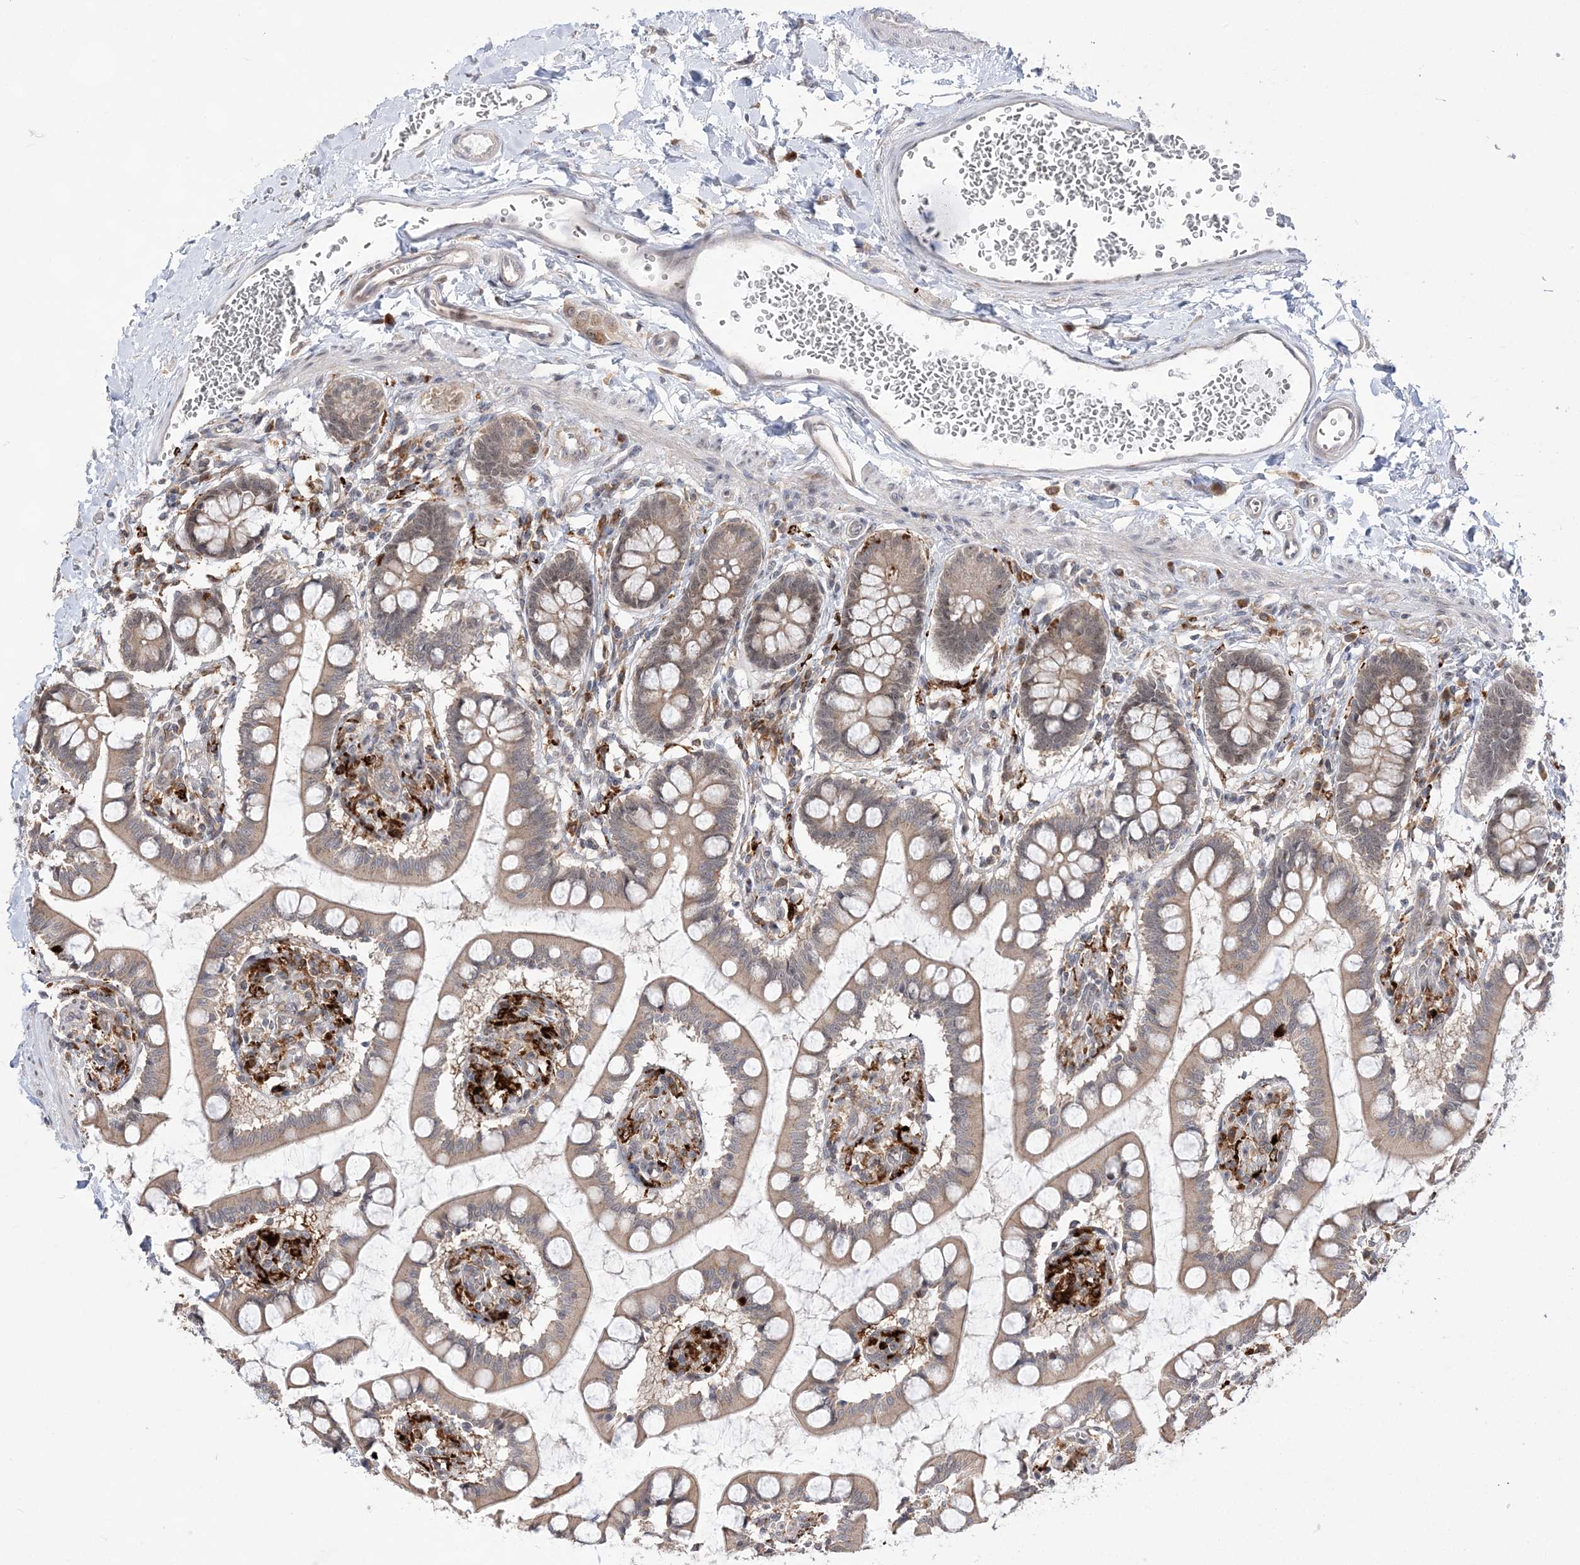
{"staining": {"intensity": "moderate", "quantity": "25%-75%", "location": "cytoplasmic/membranous"}, "tissue": "small intestine", "cell_type": "Glandular cells", "image_type": "normal", "snomed": [{"axis": "morphology", "description": "Normal tissue, NOS"}, {"axis": "topography", "description": "Small intestine"}], "caption": "Small intestine stained with a brown dye shows moderate cytoplasmic/membranous positive positivity in about 25%-75% of glandular cells.", "gene": "ANAPC15", "patient": {"sex": "male", "age": 52}}